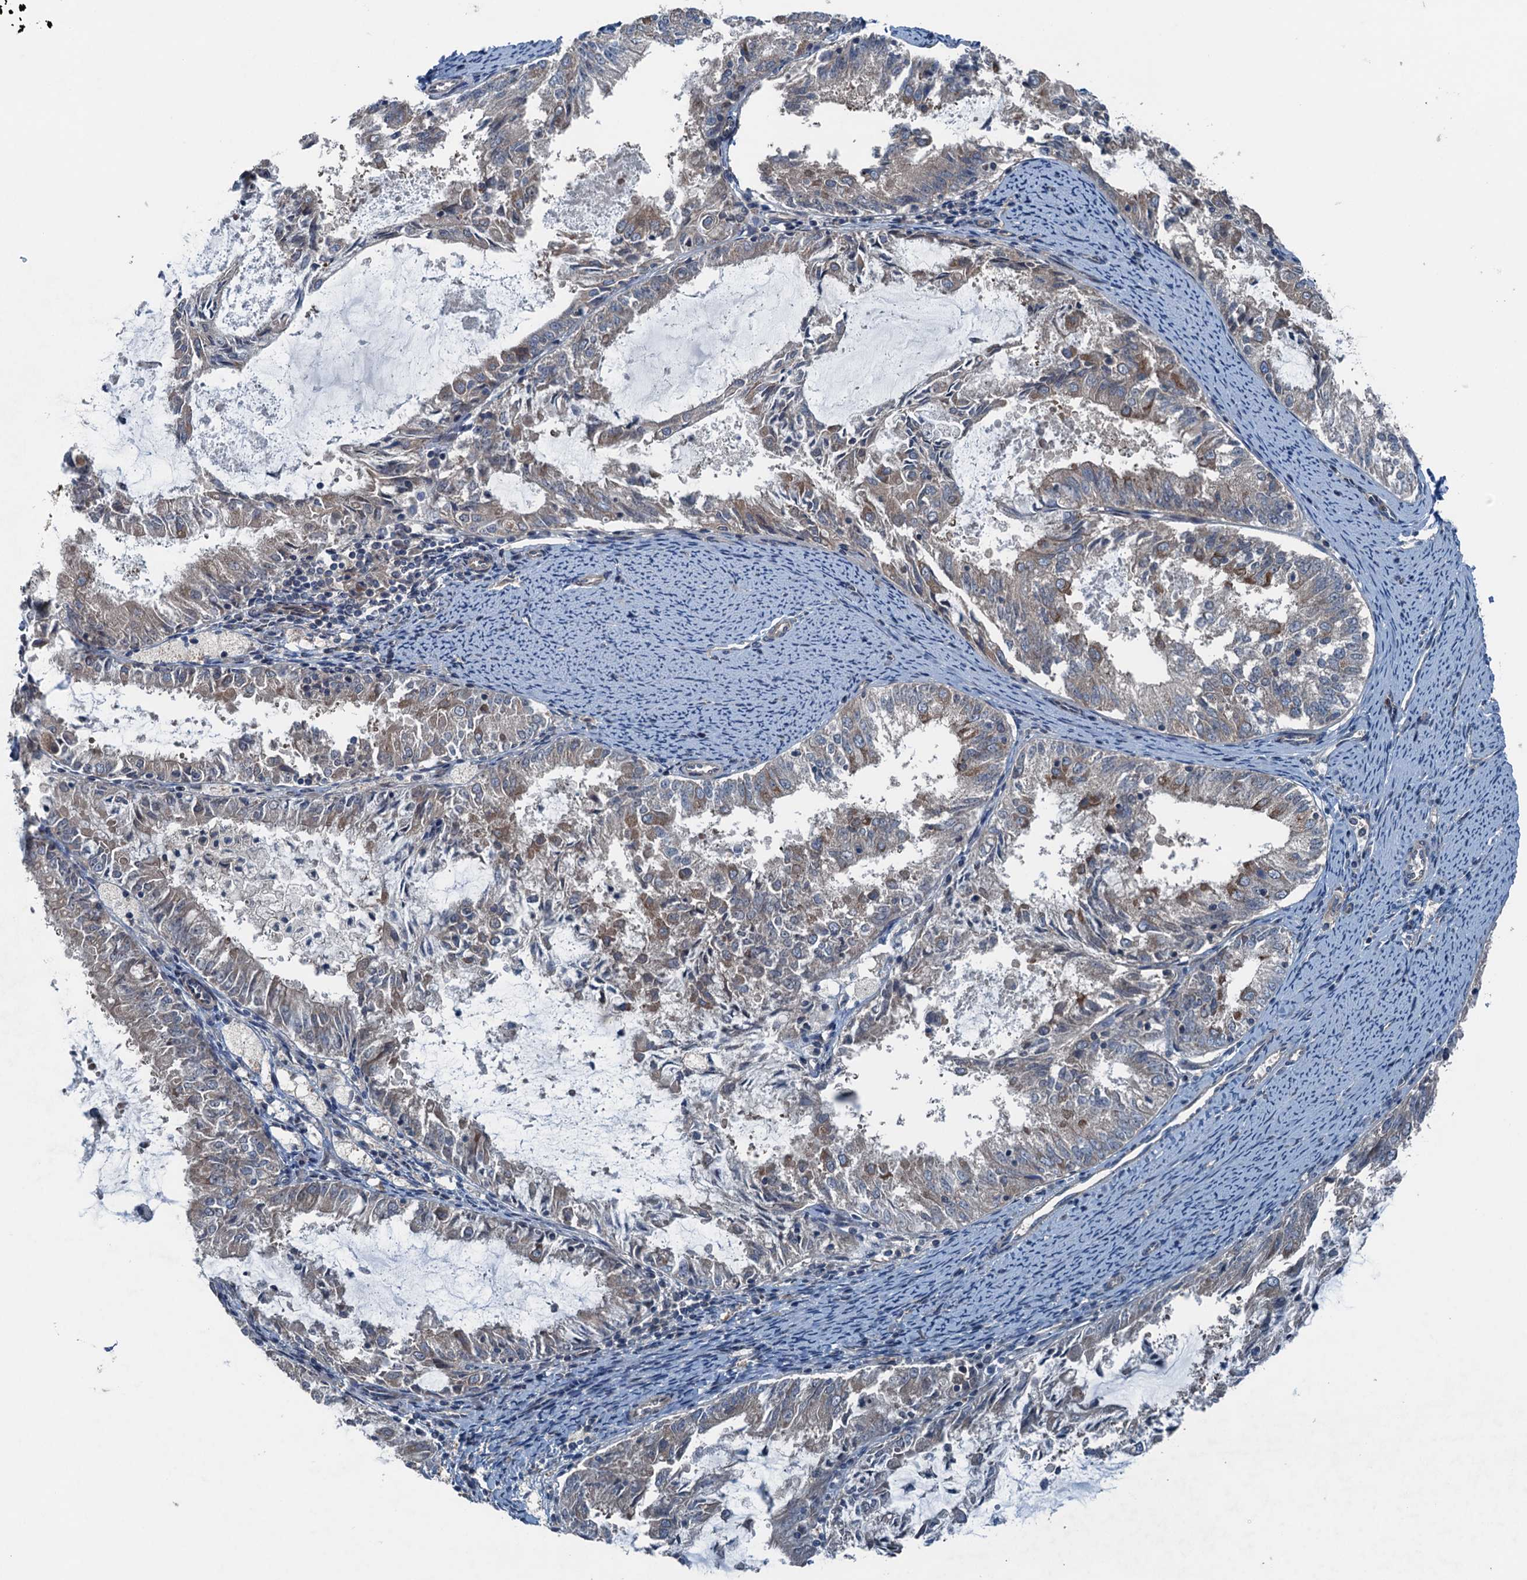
{"staining": {"intensity": "weak", "quantity": "<25%", "location": "cytoplasmic/membranous"}, "tissue": "endometrial cancer", "cell_type": "Tumor cells", "image_type": "cancer", "snomed": [{"axis": "morphology", "description": "Adenocarcinoma, NOS"}, {"axis": "topography", "description": "Endometrium"}], "caption": "Immunohistochemistry (IHC) image of endometrial cancer (adenocarcinoma) stained for a protein (brown), which exhibits no expression in tumor cells.", "gene": "TRAPPC8", "patient": {"sex": "female", "age": 57}}